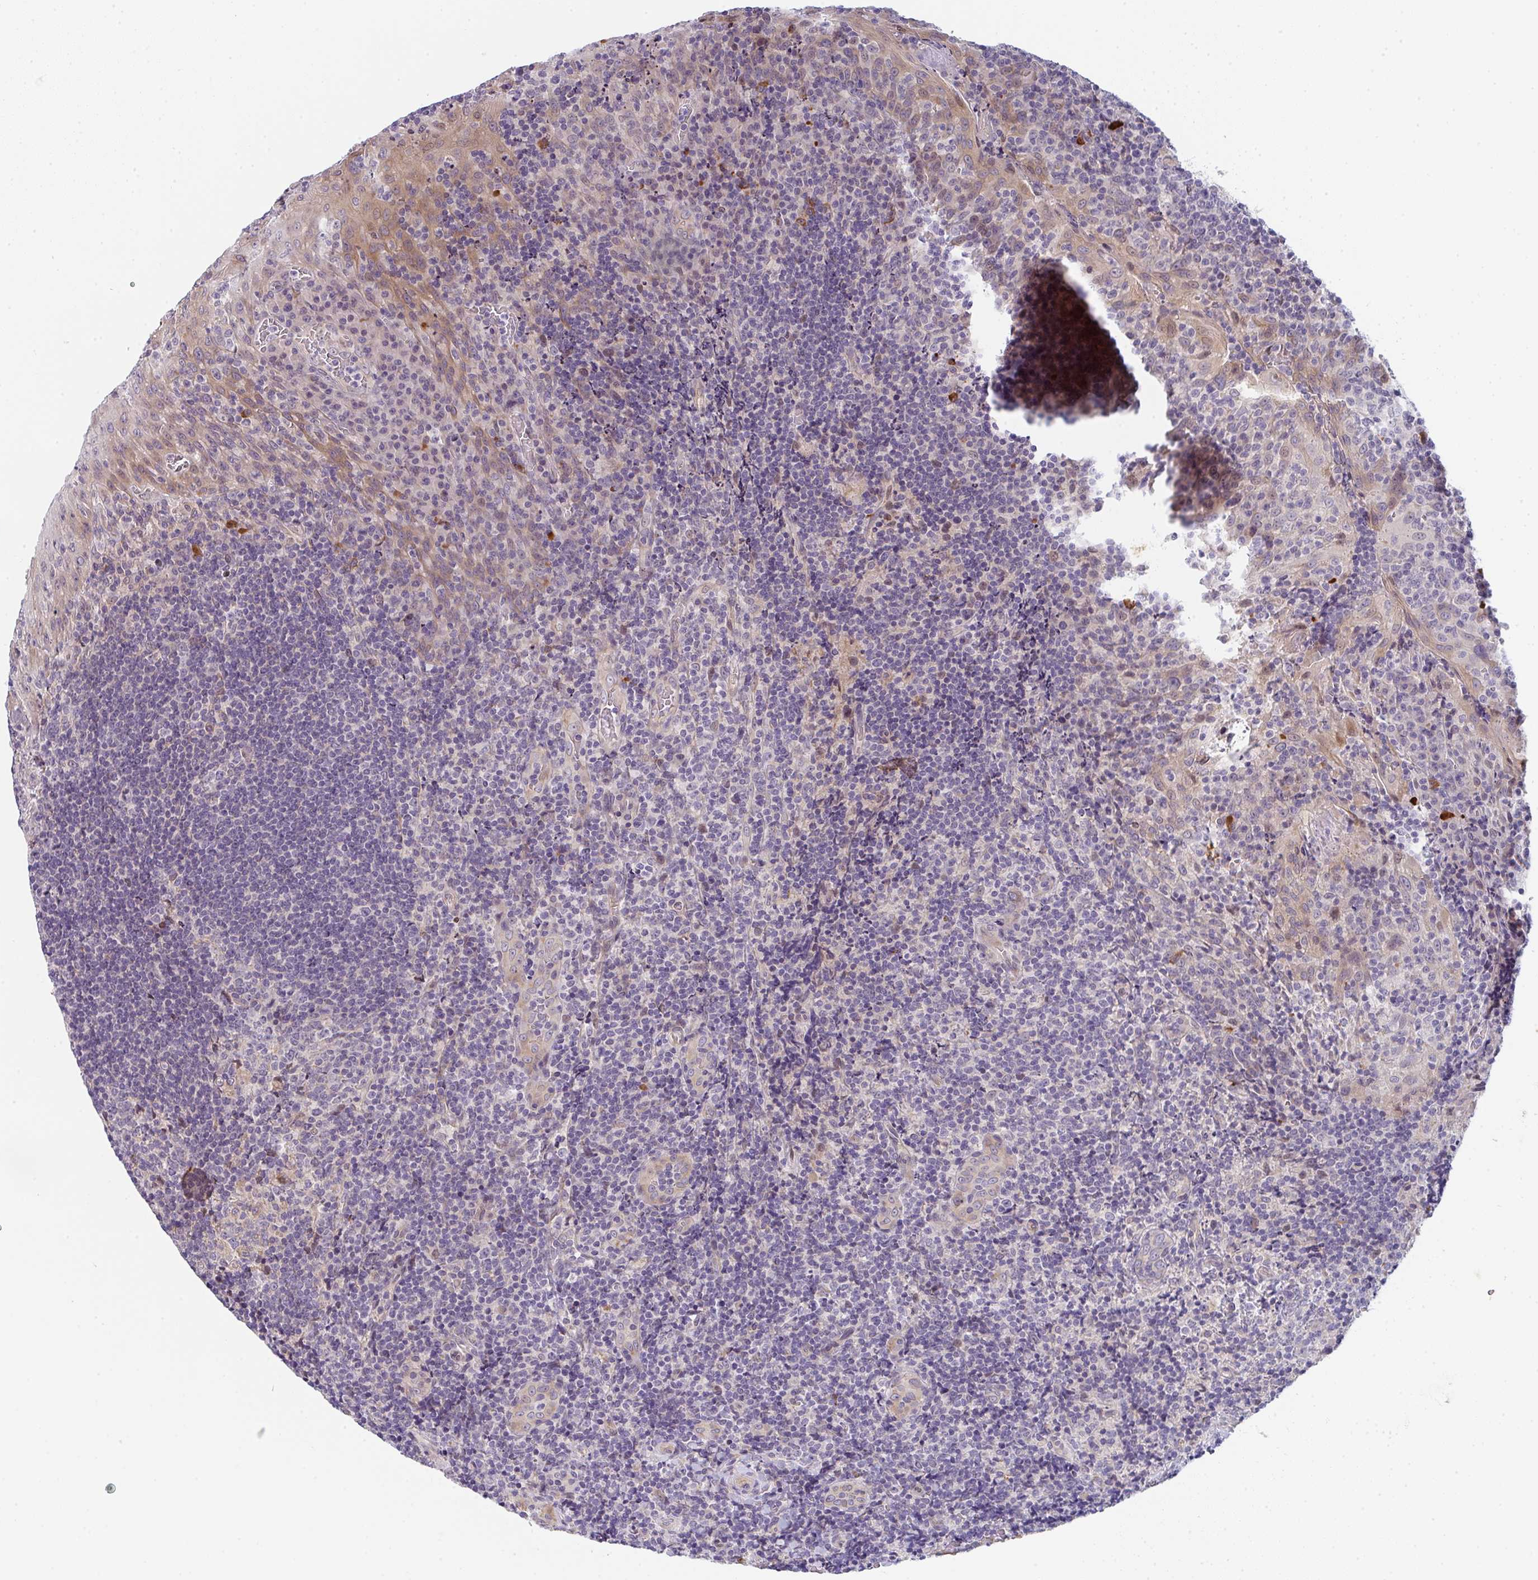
{"staining": {"intensity": "negative", "quantity": "none", "location": "none"}, "tissue": "tonsil", "cell_type": "Germinal center cells", "image_type": "normal", "snomed": [{"axis": "morphology", "description": "Normal tissue, NOS"}, {"axis": "topography", "description": "Tonsil"}], "caption": "The image displays no staining of germinal center cells in benign tonsil. The staining was performed using DAB (3,3'-diaminobenzidine) to visualize the protein expression in brown, while the nuclei were stained in blue with hematoxylin (Magnification: 20x).", "gene": "TNFRSF10A", "patient": {"sex": "male", "age": 17}}